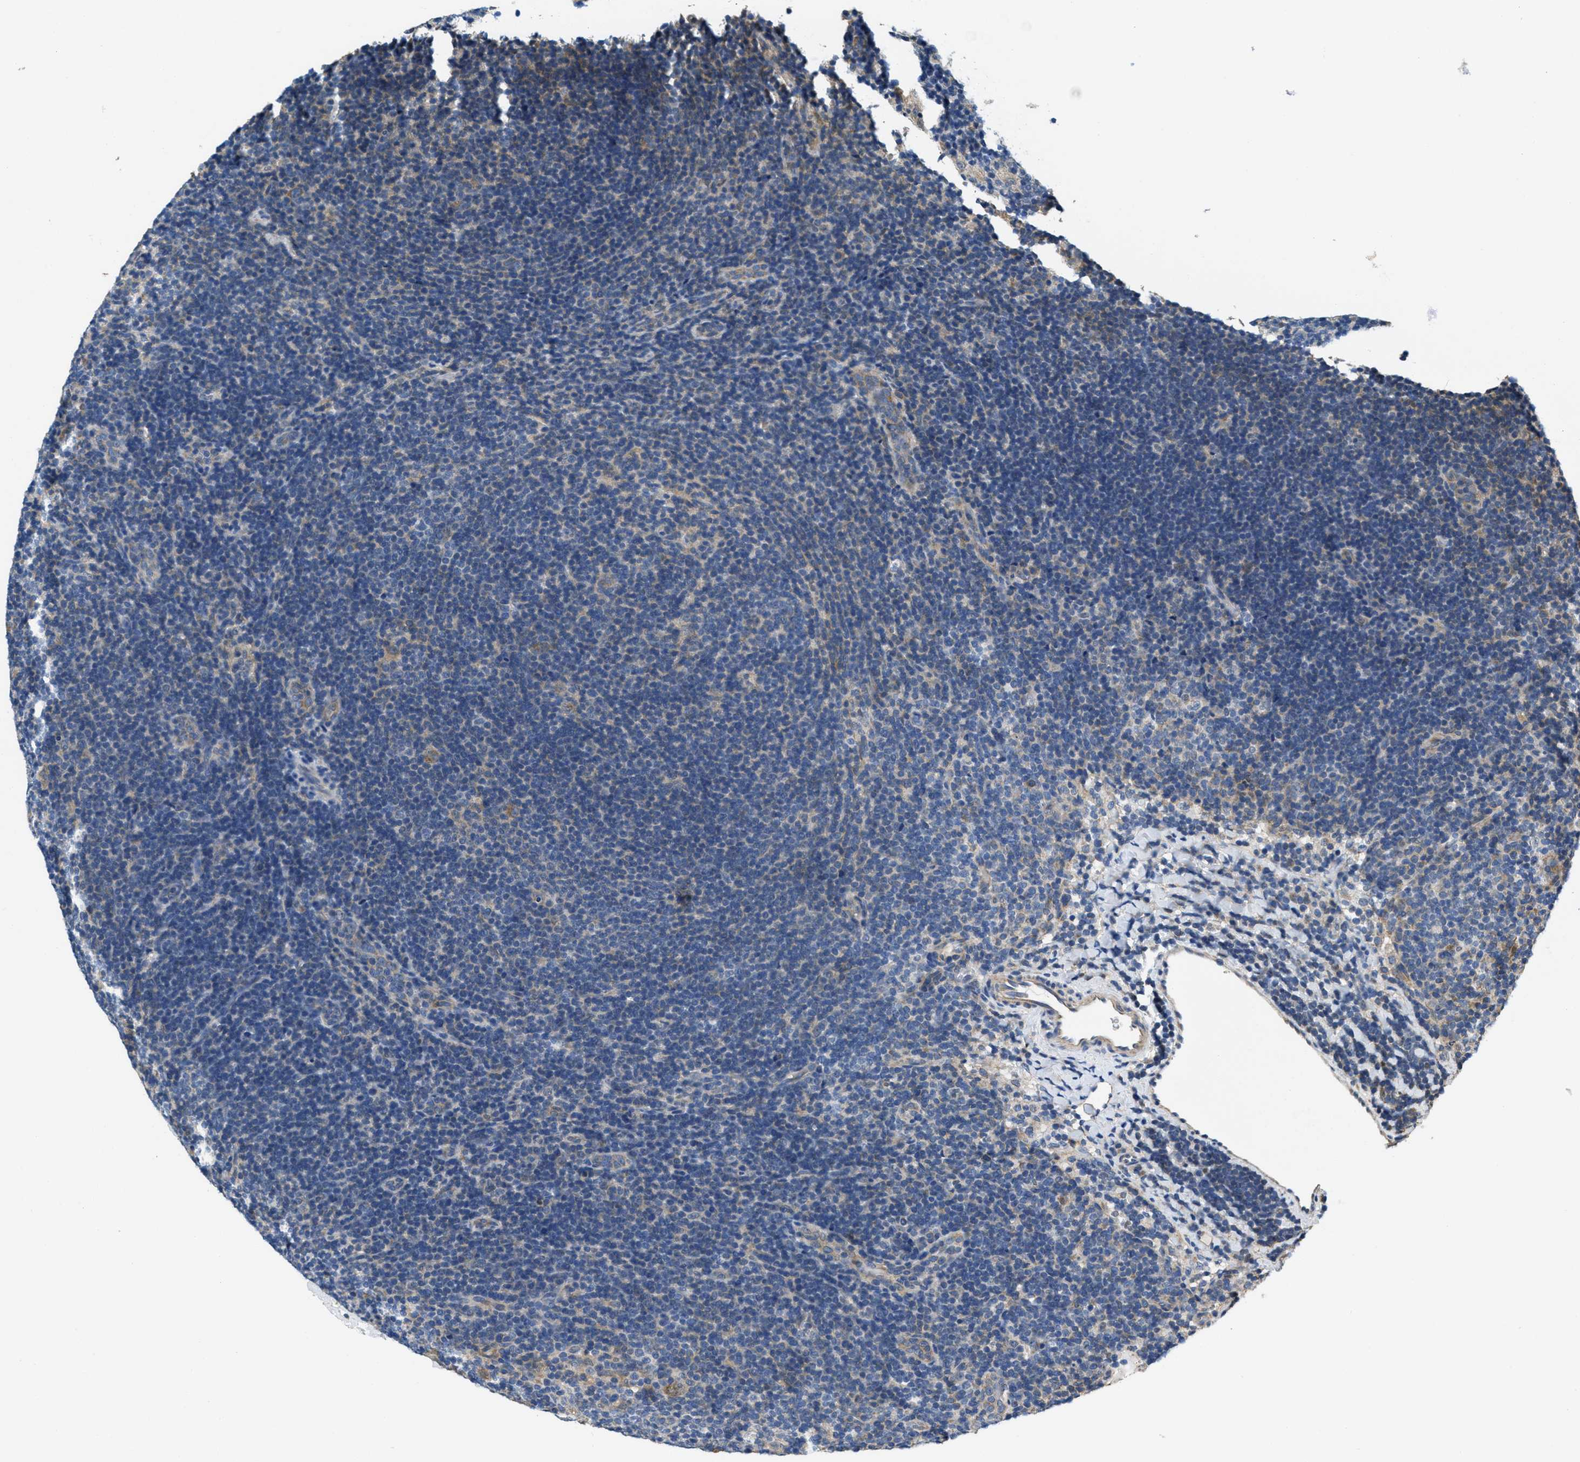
{"staining": {"intensity": "moderate", "quantity": ">75%", "location": "cytoplasmic/membranous"}, "tissue": "lymphoma", "cell_type": "Tumor cells", "image_type": "cancer", "snomed": [{"axis": "morphology", "description": "Hodgkin's disease, NOS"}, {"axis": "topography", "description": "Lymph node"}], "caption": "Hodgkin's disease stained with DAB (3,3'-diaminobenzidine) immunohistochemistry (IHC) displays medium levels of moderate cytoplasmic/membranous expression in approximately >75% of tumor cells.", "gene": "TOMM70", "patient": {"sex": "female", "age": 57}}